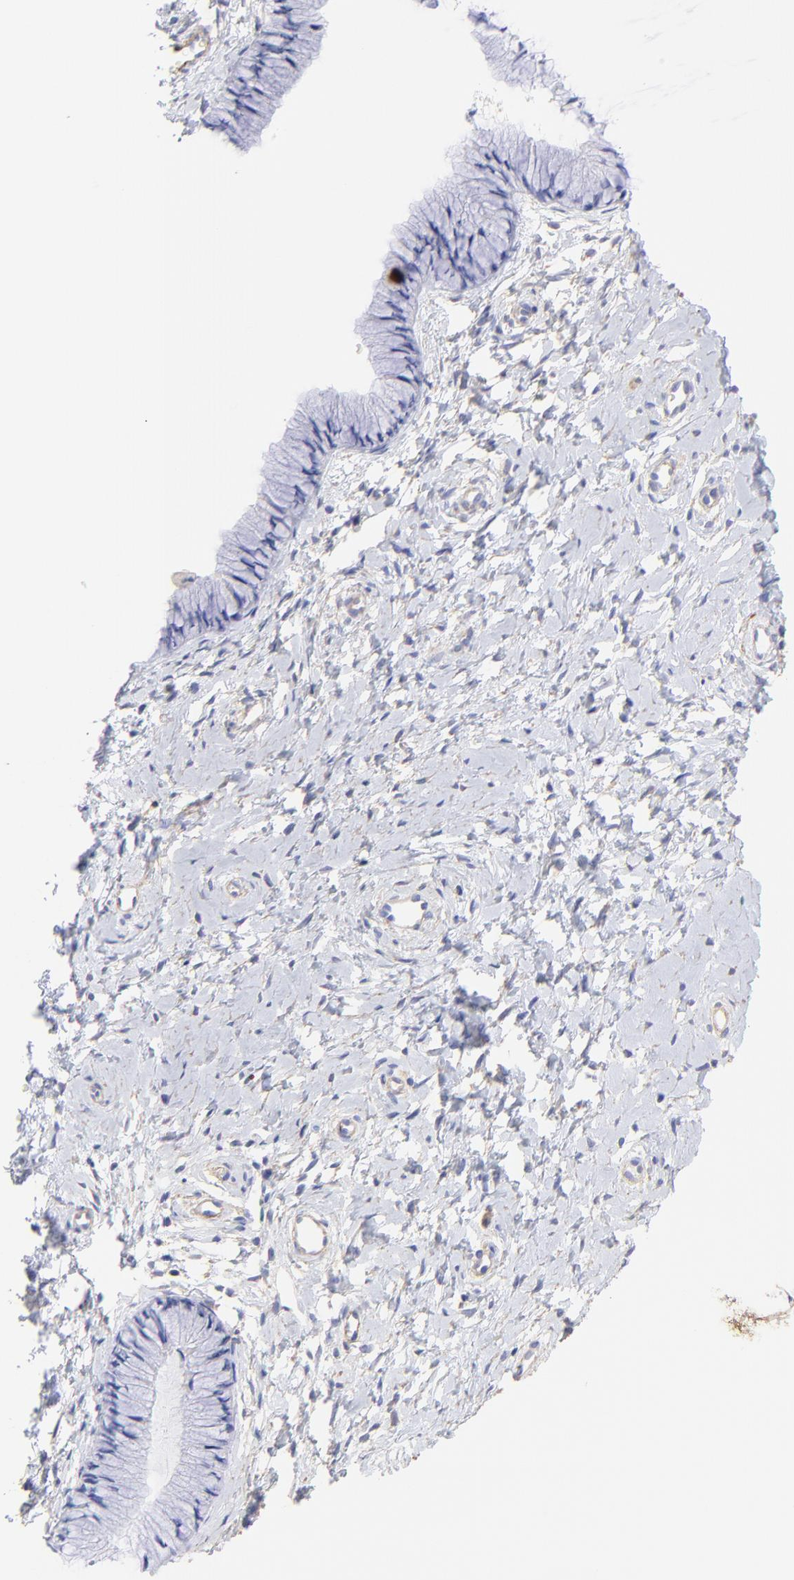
{"staining": {"intensity": "negative", "quantity": "none", "location": "none"}, "tissue": "cervix", "cell_type": "Glandular cells", "image_type": "normal", "snomed": [{"axis": "morphology", "description": "Normal tissue, NOS"}, {"axis": "topography", "description": "Cervix"}], "caption": "Immunohistochemistry photomicrograph of normal cervix: human cervix stained with DAB (3,3'-diaminobenzidine) exhibits no significant protein positivity in glandular cells. (Brightfield microscopy of DAB (3,3'-diaminobenzidine) immunohistochemistry (IHC) at high magnification).", "gene": "ACTRT1", "patient": {"sex": "female", "age": 46}}